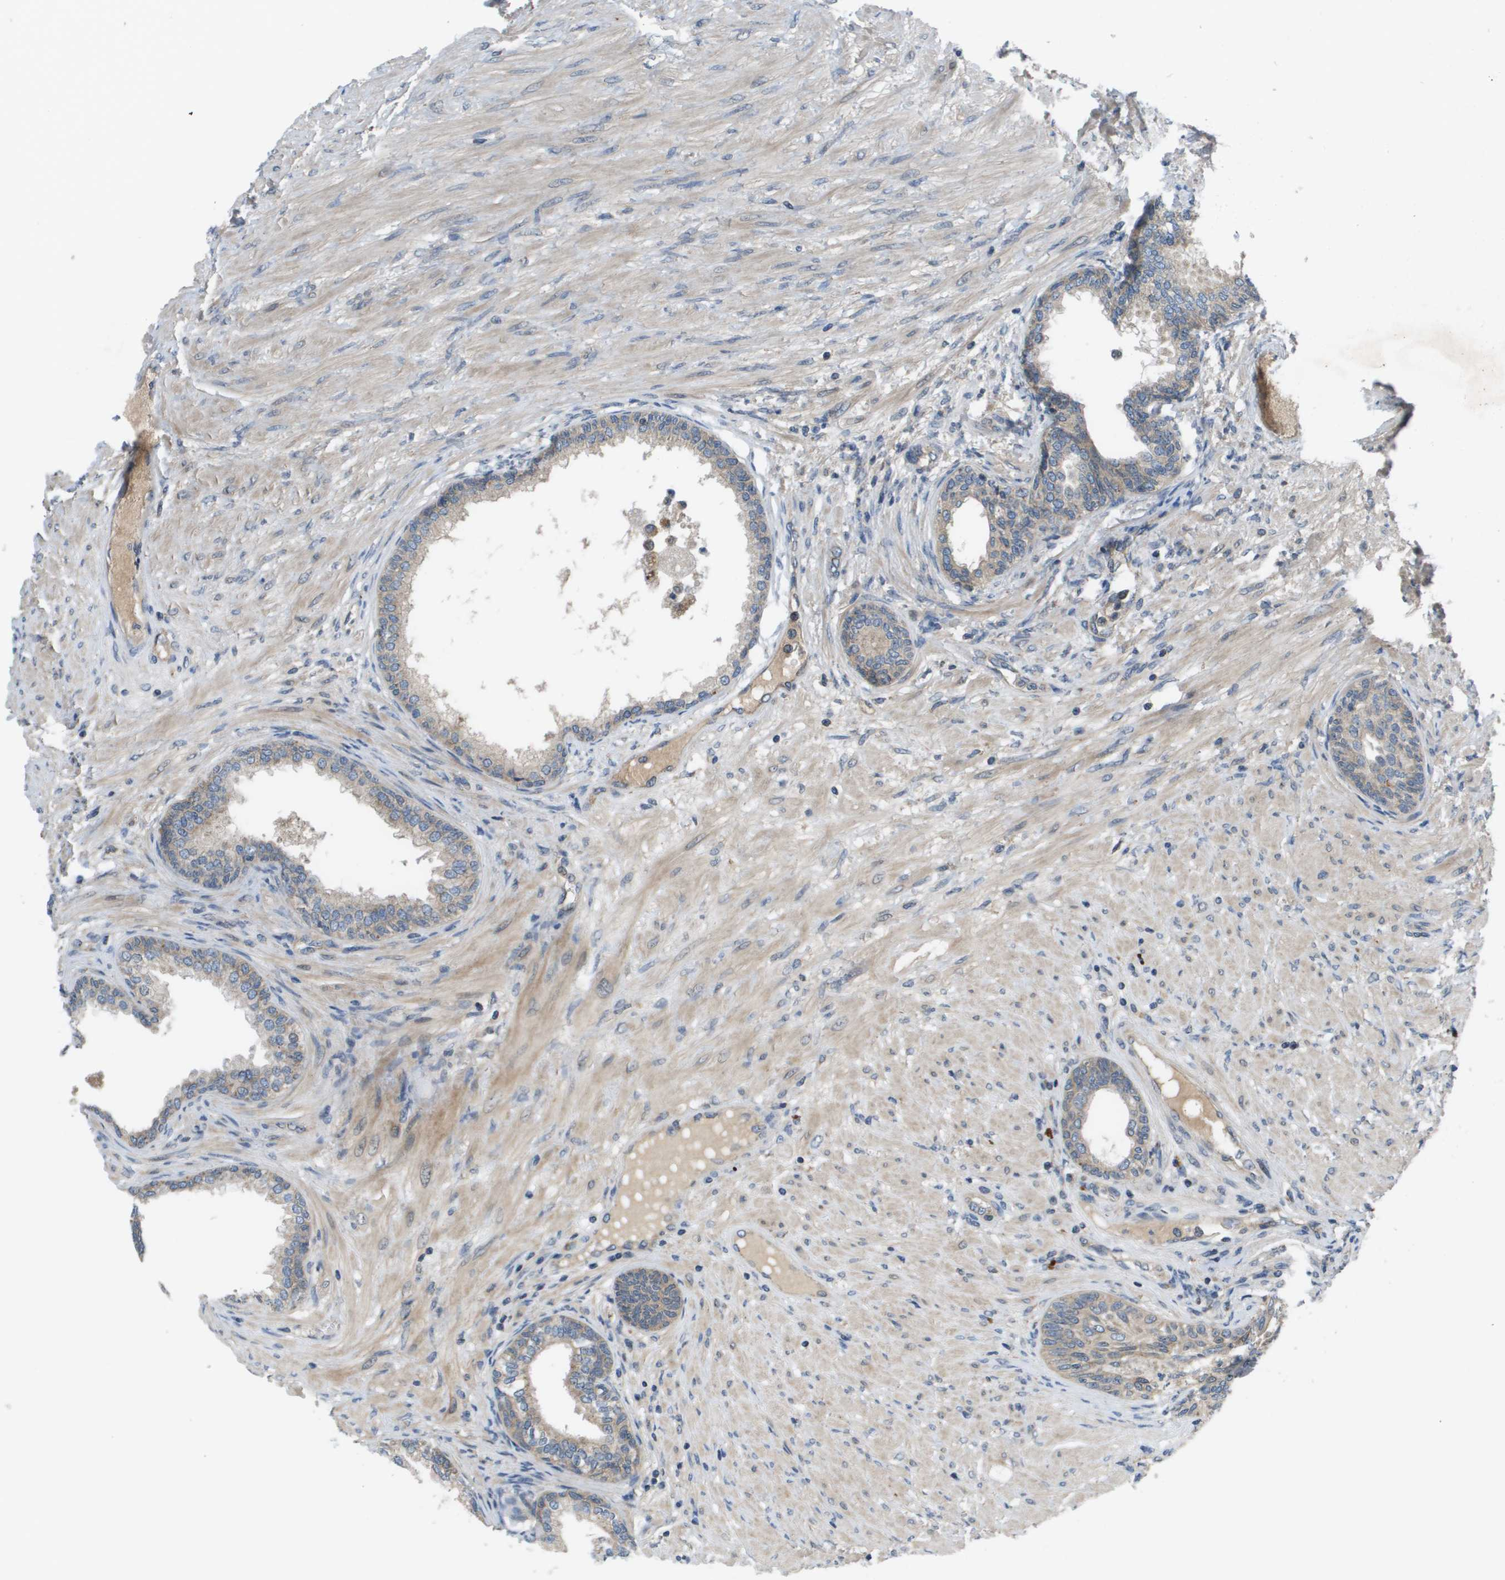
{"staining": {"intensity": "weak", "quantity": "25%-75%", "location": "cytoplasmic/membranous"}, "tissue": "prostate", "cell_type": "Glandular cells", "image_type": "normal", "snomed": [{"axis": "morphology", "description": "Normal tissue, NOS"}, {"axis": "topography", "description": "Prostate"}], "caption": "Glandular cells demonstrate low levels of weak cytoplasmic/membranous expression in approximately 25%-75% of cells in unremarkable prostate.", "gene": "SLC25A20", "patient": {"sex": "male", "age": 76}}